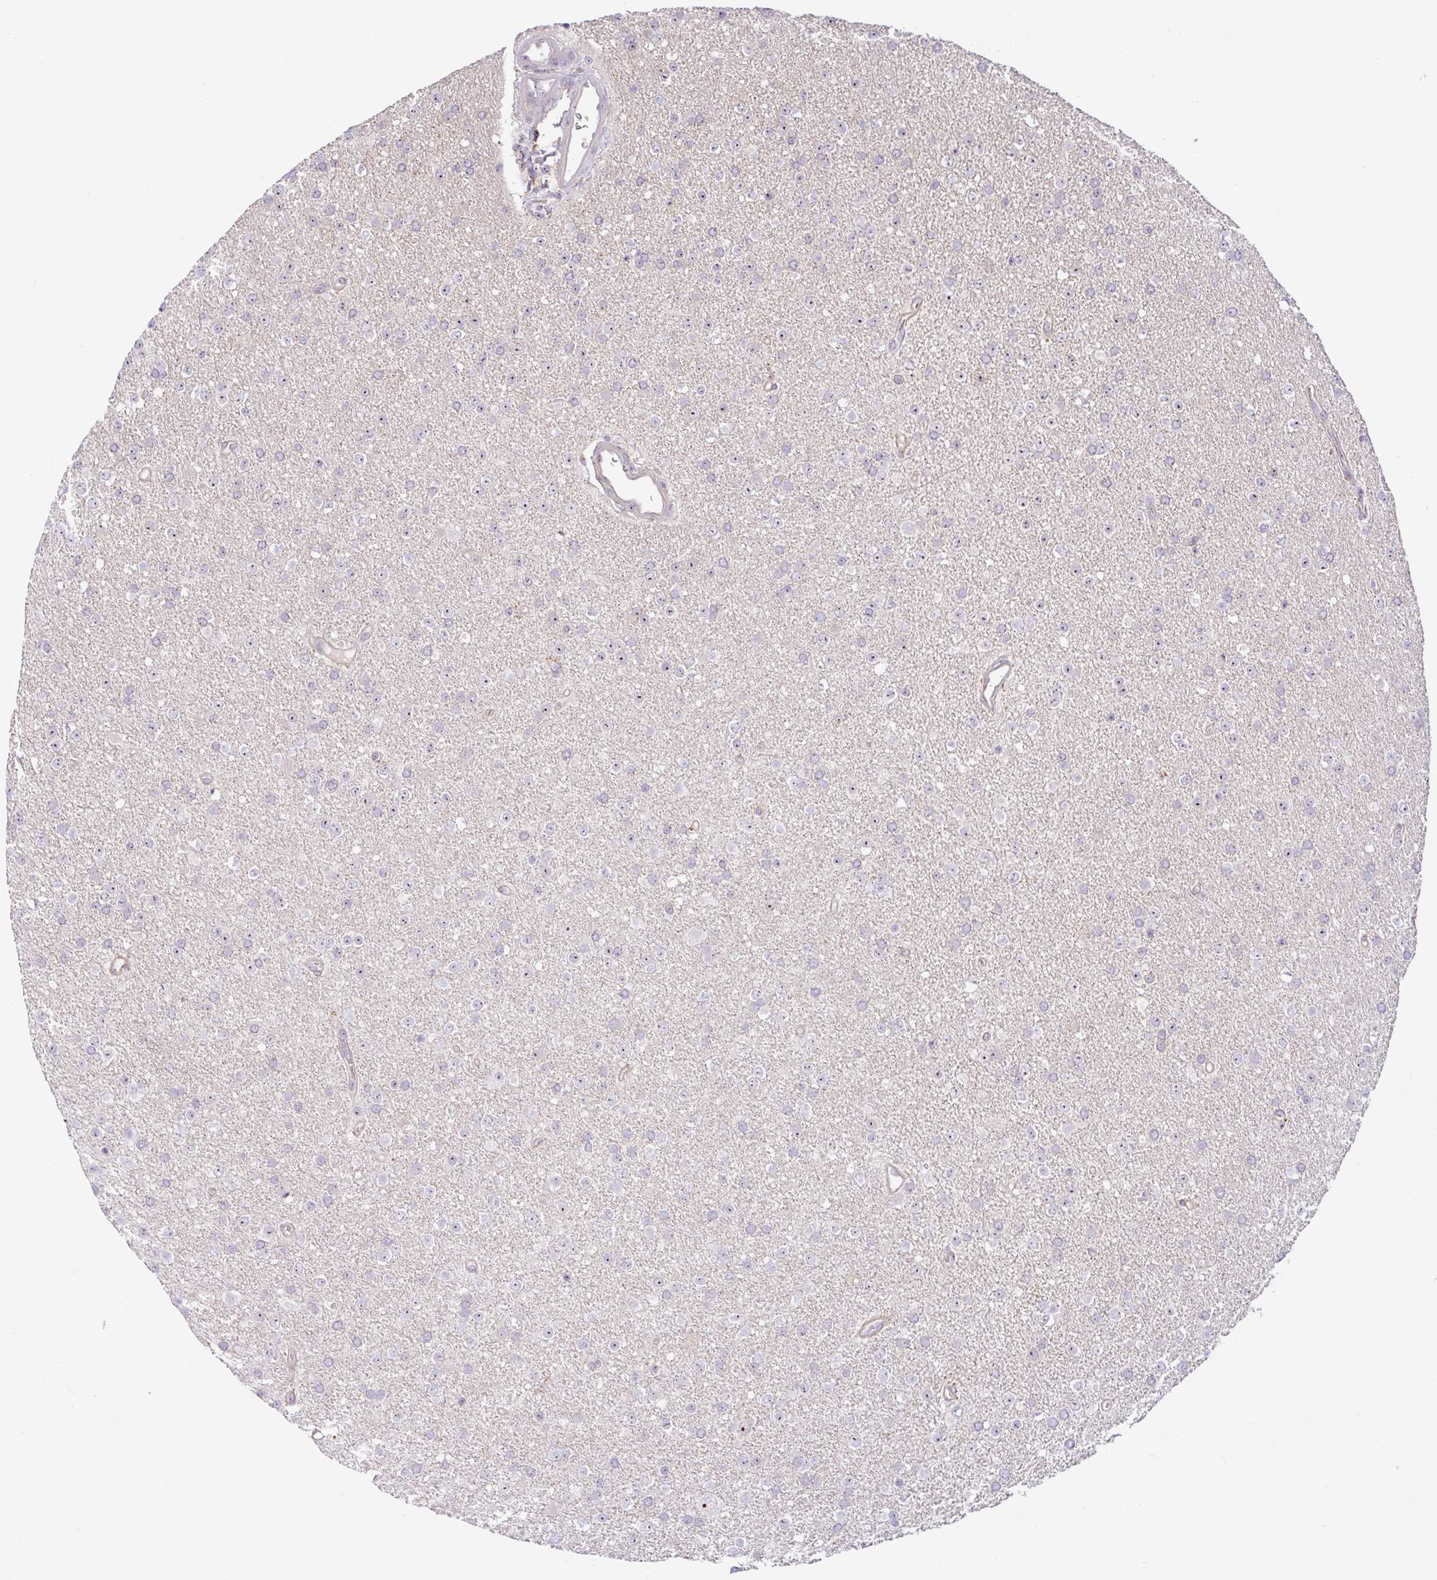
{"staining": {"intensity": "weak", "quantity": "25%-75%", "location": "nuclear"}, "tissue": "glioma", "cell_type": "Tumor cells", "image_type": "cancer", "snomed": [{"axis": "morphology", "description": "Glioma, malignant, Low grade"}, {"axis": "topography", "description": "Brain"}], "caption": "Malignant glioma (low-grade) stained with immunohistochemistry reveals weak nuclear staining in about 25%-75% of tumor cells. (Brightfield microscopy of DAB IHC at high magnification).", "gene": "MXRA8", "patient": {"sex": "female", "age": 34}}